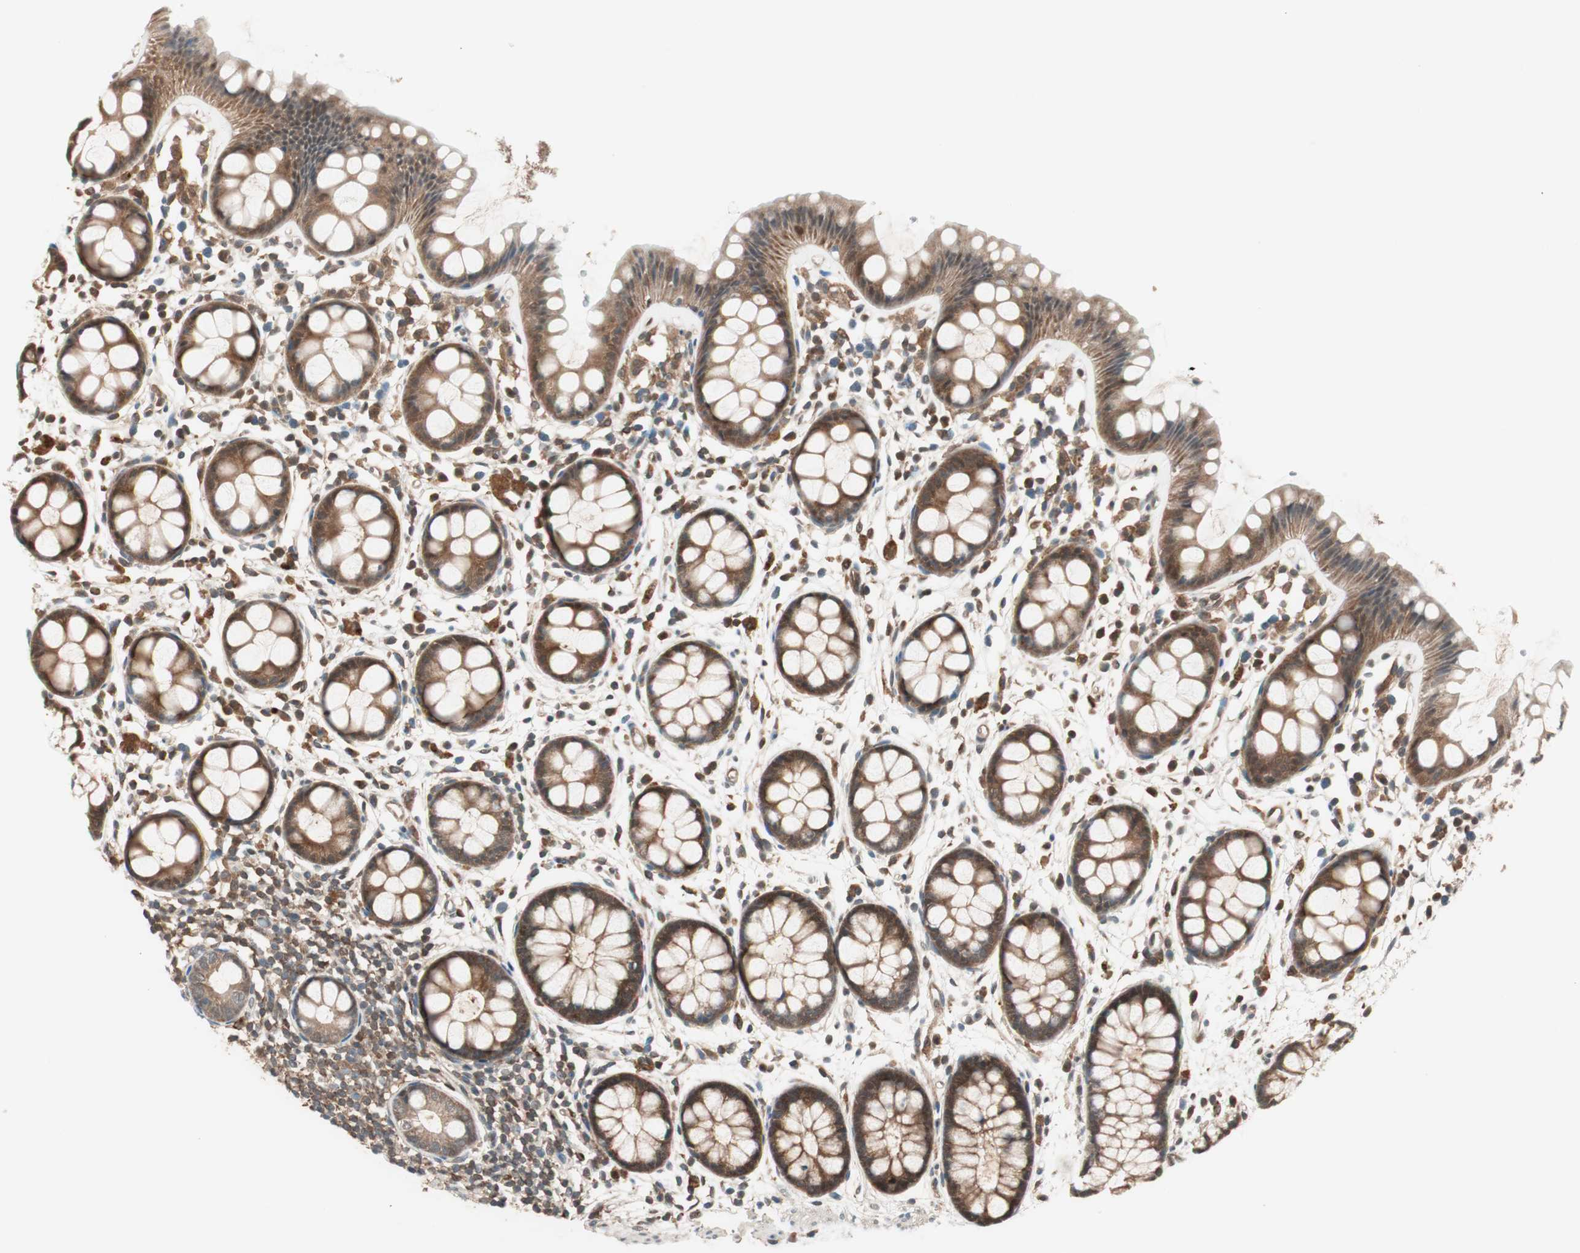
{"staining": {"intensity": "strong", "quantity": ">75%", "location": "cytoplasmic/membranous"}, "tissue": "rectum", "cell_type": "Glandular cells", "image_type": "normal", "snomed": [{"axis": "morphology", "description": "Normal tissue, NOS"}, {"axis": "topography", "description": "Rectum"}], "caption": "Strong cytoplasmic/membranous protein expression is identified in approximately >75% of glandular cells in rectum. Nuclei are stained in blue.", "gene": "GALT", "patient": {"sex": "female", "age": 66}}